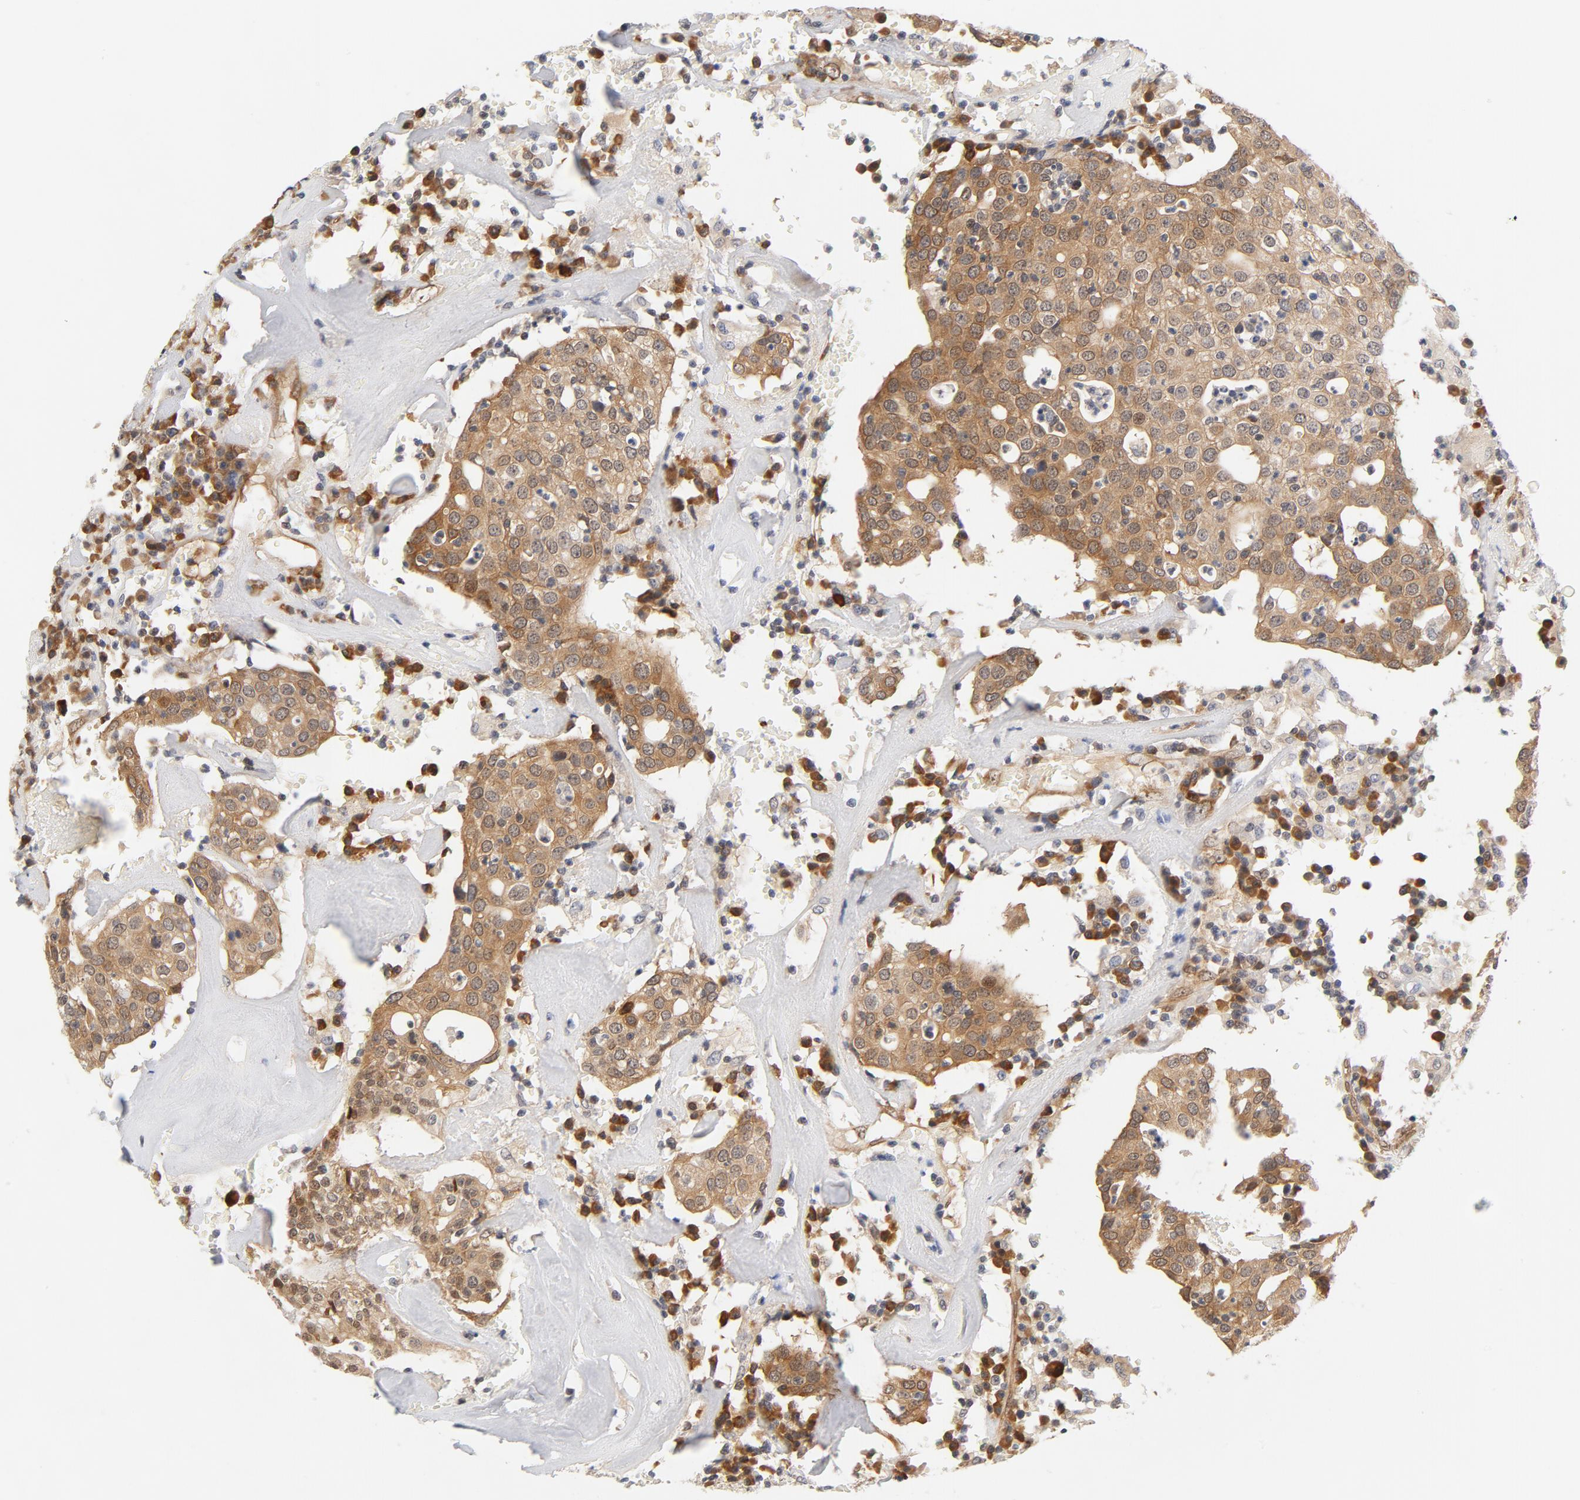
{"staining": {"intensity": "moderate", "quantity": ">75%", "location": "cytoplasmic/membranous"}, "tissue": "head and neck cancer", "cell_type": "Tumor cells", "image_type": "cancer", "snomed": [{"axis": "morphology", "description": "Adenocarcinoma, NOS"}, {"axis": "topography", "description": "Salivary gland"}, {"axis": "topography", "description": "Head-Neck"}], "caption": "IHC of head and neck cancer exhibits medium levels of moderate cytoplasmic/membranous positivity in approximately >75% of tumor cells.", "gene": "EIF4E", "patient": {"sex": "female", "age": 65}}